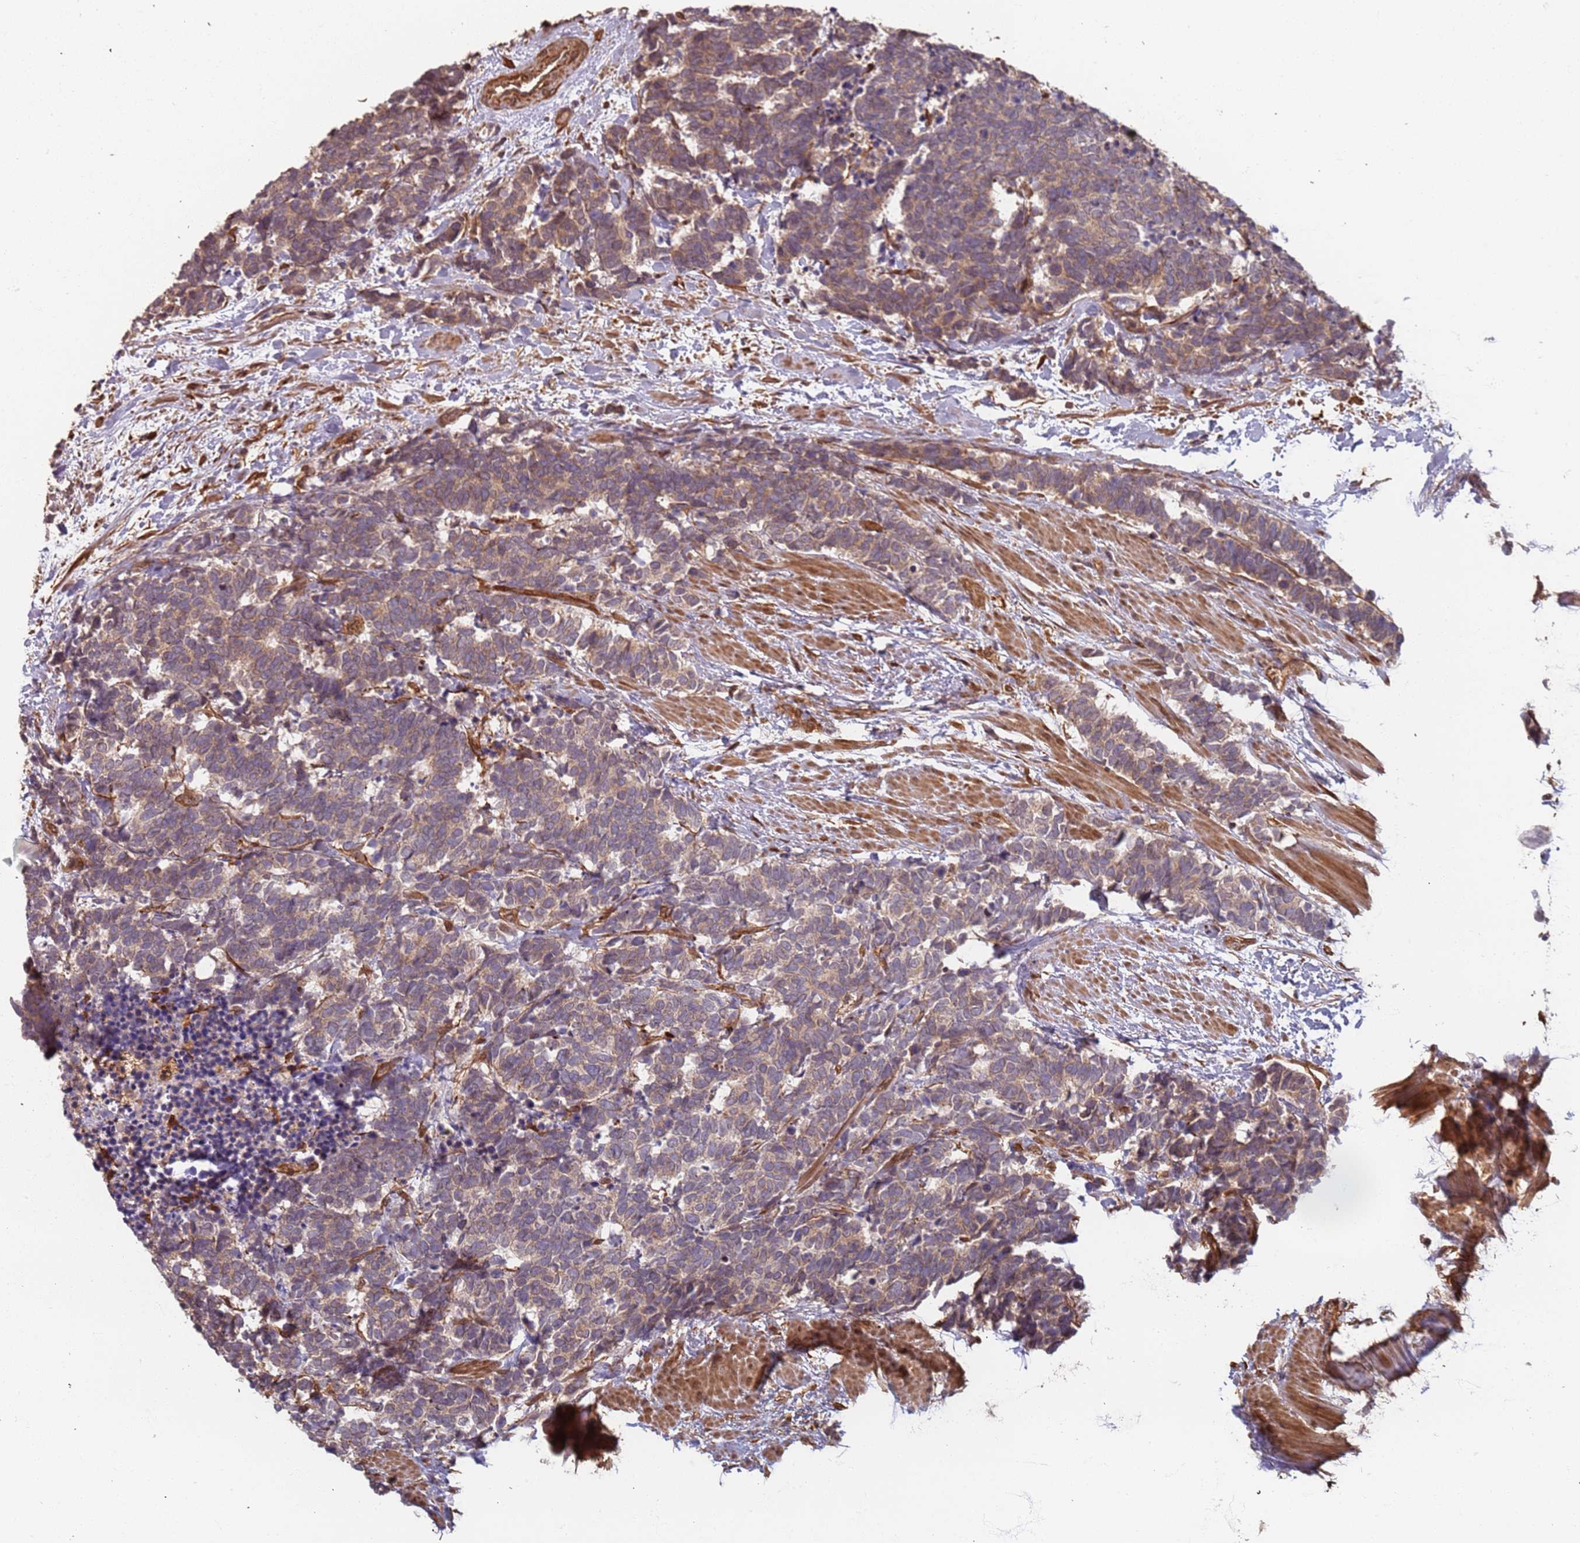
{"staining": {"intensity": "weak", "quantity": "25%-75%", "location": "cytoplasmic/membranous"}, "tissue": "carcinoid", "cell_type": "Tumor cells", "image_type": "cancer", "snomed": [{"axis": "morphology", "description": "Carcinoma, NOS"}, {"axis": "morphology", "description": "Carcinoid, malignant, NOS"}, {"axis": "topography", "description": "Prostate"}], "caption": "A photomicrograph of human carcinoid stained for a protein displays weak cytoplasmic/membranous brown staining in tumor cells.", "gene": "SDCCAG8", "patient": {"sex": "male", "age": 57}}